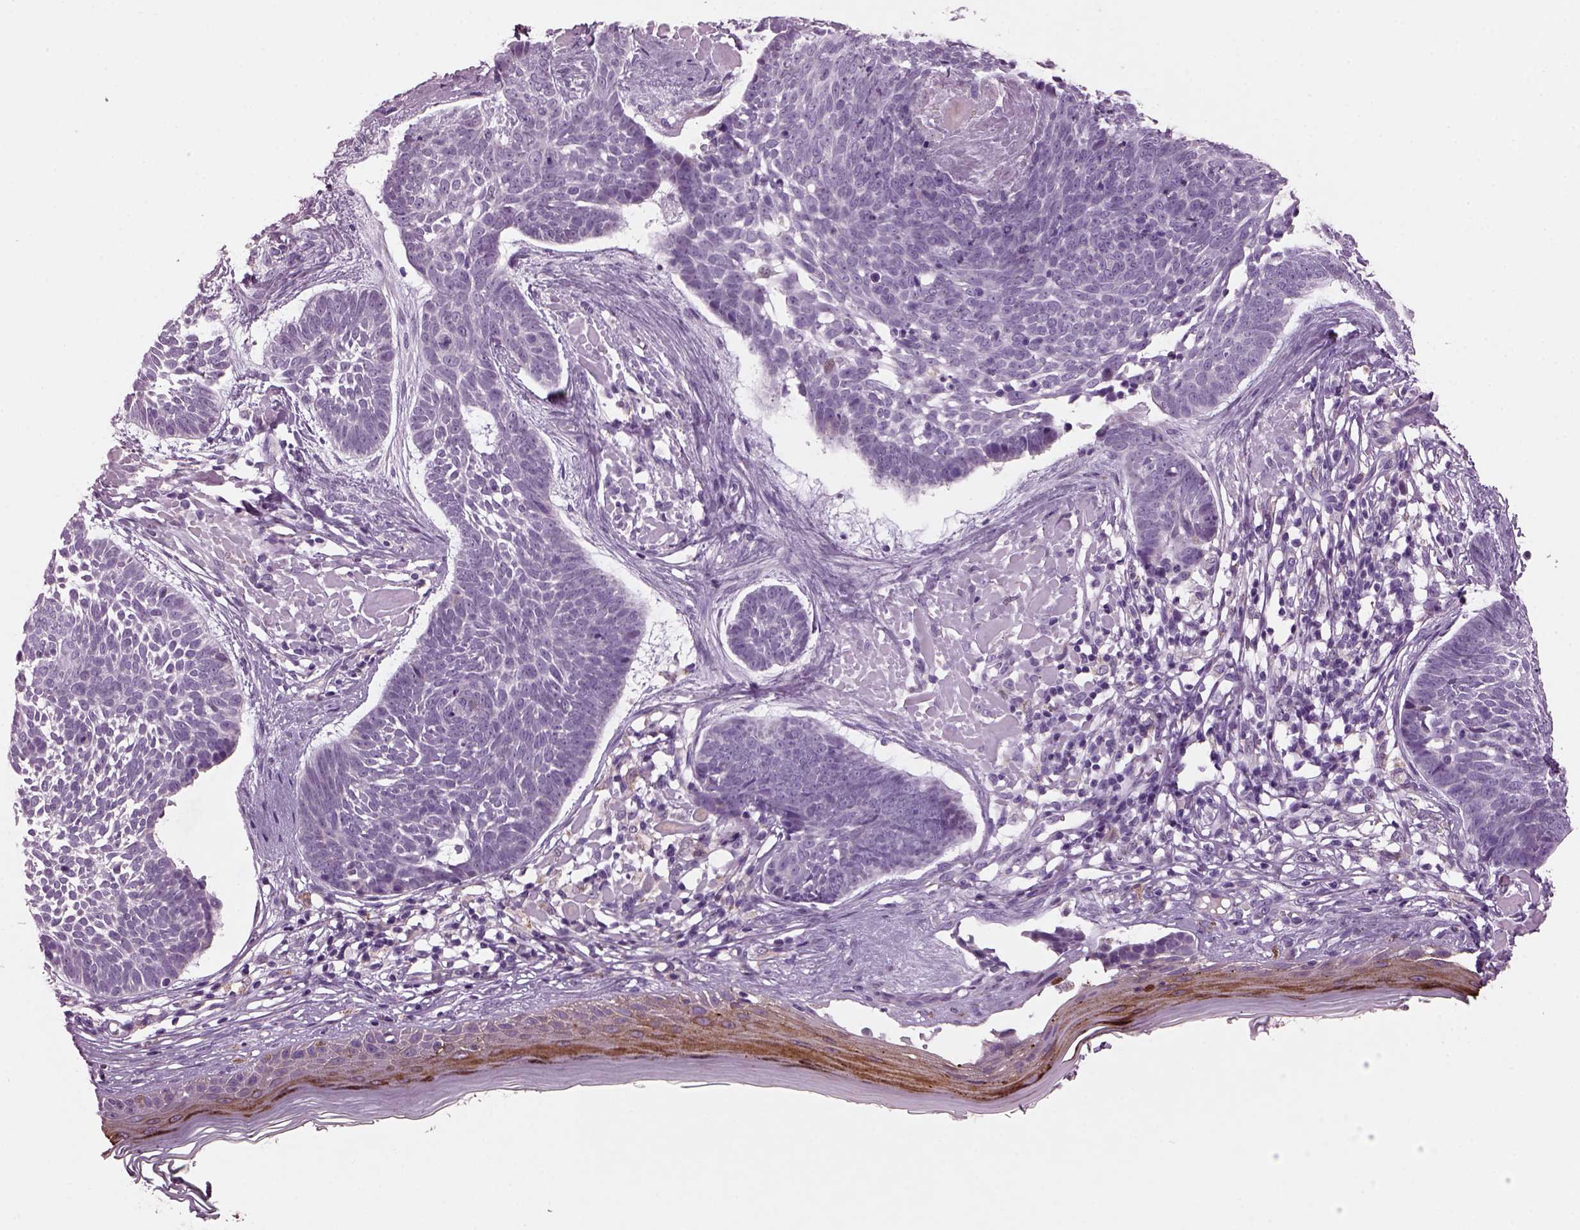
{"staining": {"intensity": "negative", "quantity": "none", "location": "none"}, "tissue": "skin cancer", "cell_type": "Tumor cells", "image_type": "cancer", "snomed": [{"axis": "morphology", "description": "Basal cell carcinoma"}, {"axis": "topography", "description": "Skin"}], "caption": "Protein analysis of skin cancer shows no significant staining in tumor cells. (Brightfield microscopy of DAB immunohistochemistry at high magnification).", "gene": "PRR9", "patient": {"sex": "male", "age": 85}}